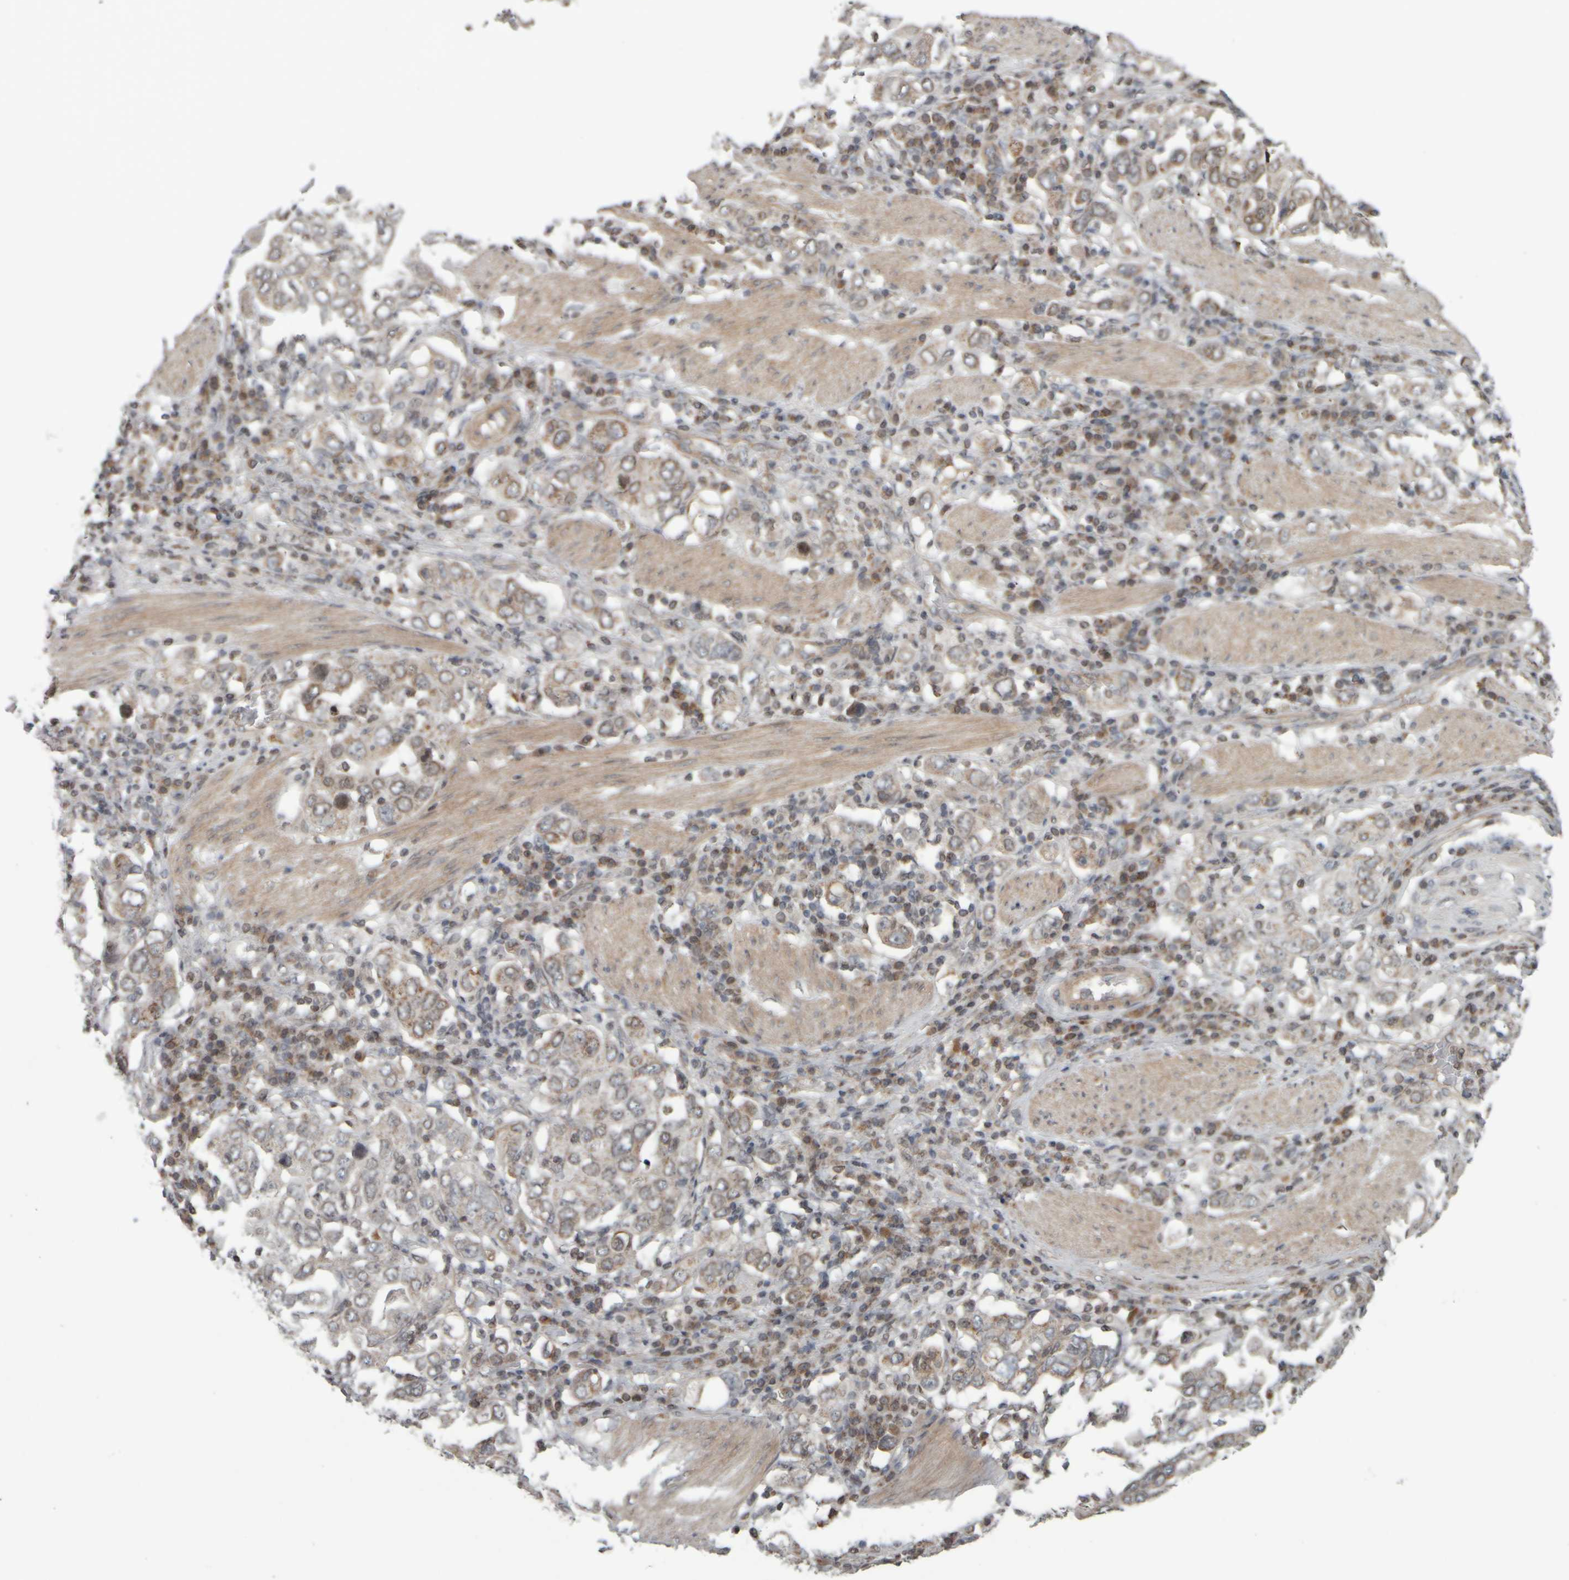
{"staining": {"intensity": "weak", "quantity": "25%-75%", "location": "cytoplasmic/membranous"}, "tissue": "stomach cancer", "cell_type": "Tumor cells", "image_type": "cancer", "snomed": [{"axis": "morphology", "description": "Adenocarcinoma, NOS"}, {"axis": "topography", "description": "Stomach, upper"}], "caption": "Adenocarcinoma (stomach) stained with DAB immunohistochemistry reveals low levels of weak cytoplasmic/membranous staining in about 25%-75% of tumor cells.", "gene": "CWC27", "patient": {"sex": "male", "age": 62}}